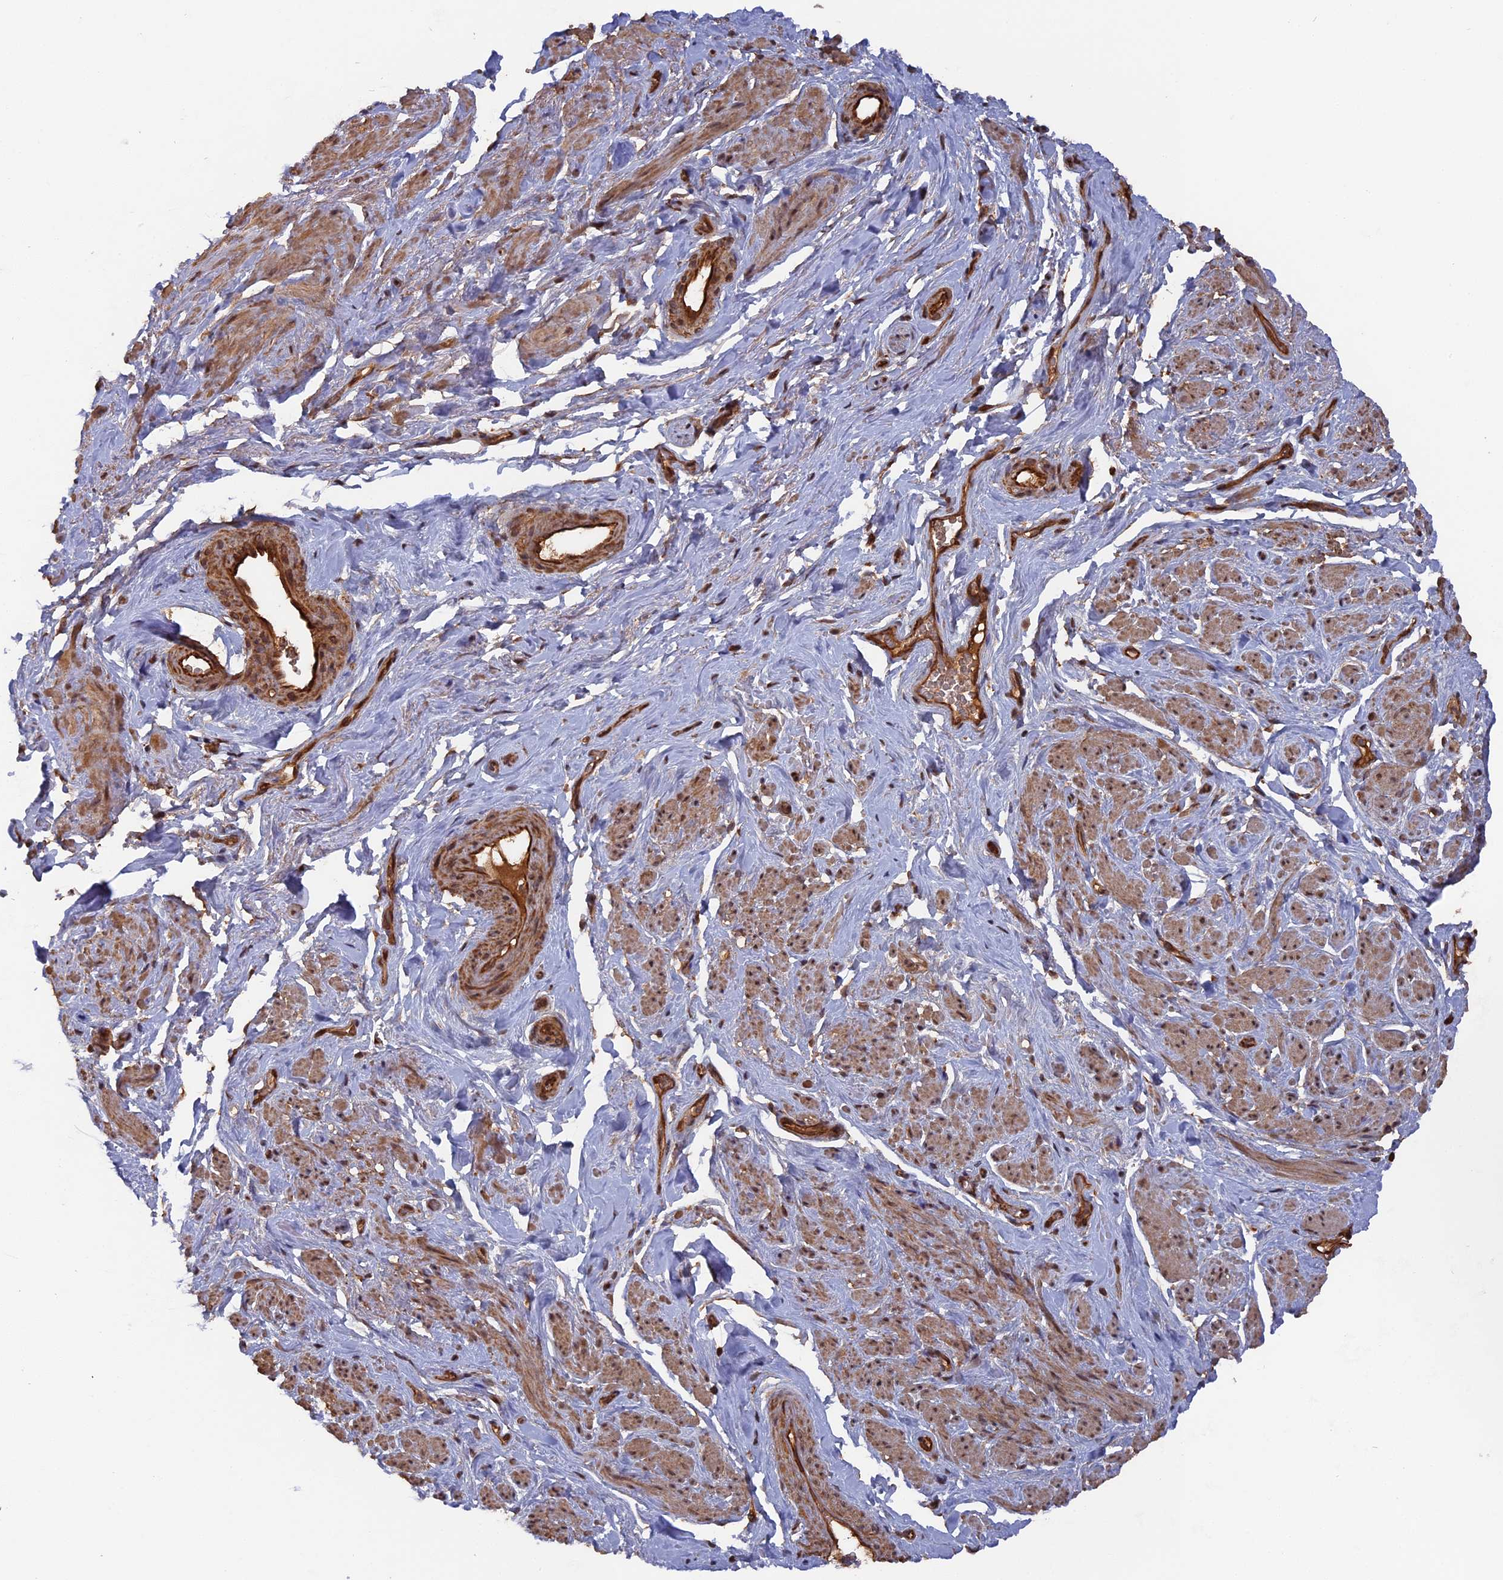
{"staining": {"intensity": "moderate", "quantity": "25%-75%", "location": "cytoplasmic/membranous,nuclear"}, "tissue": "smooth muscle", "cell_type": "Smooth muscle cells", "image_type": "normal", "snomed": [{"axis": "morphology", "description": "Normal tissue, NOS"}, {"axis": "topography", "description": "Smooth muscle"}, {"axis": "topography", "description": "Peripheral nerve tissue"}], "caption": "Smooth muscle stained for a protein shows moderate cytoplasmic/membranous,nuclear positivity in smooth muscle cells. Using DAB (brown) and hematoxylin (blue) stains, captured at high magnification using brightfield microscopy.", "gene": "TELO2", "patient": {"sex": "male", "age": 69}}